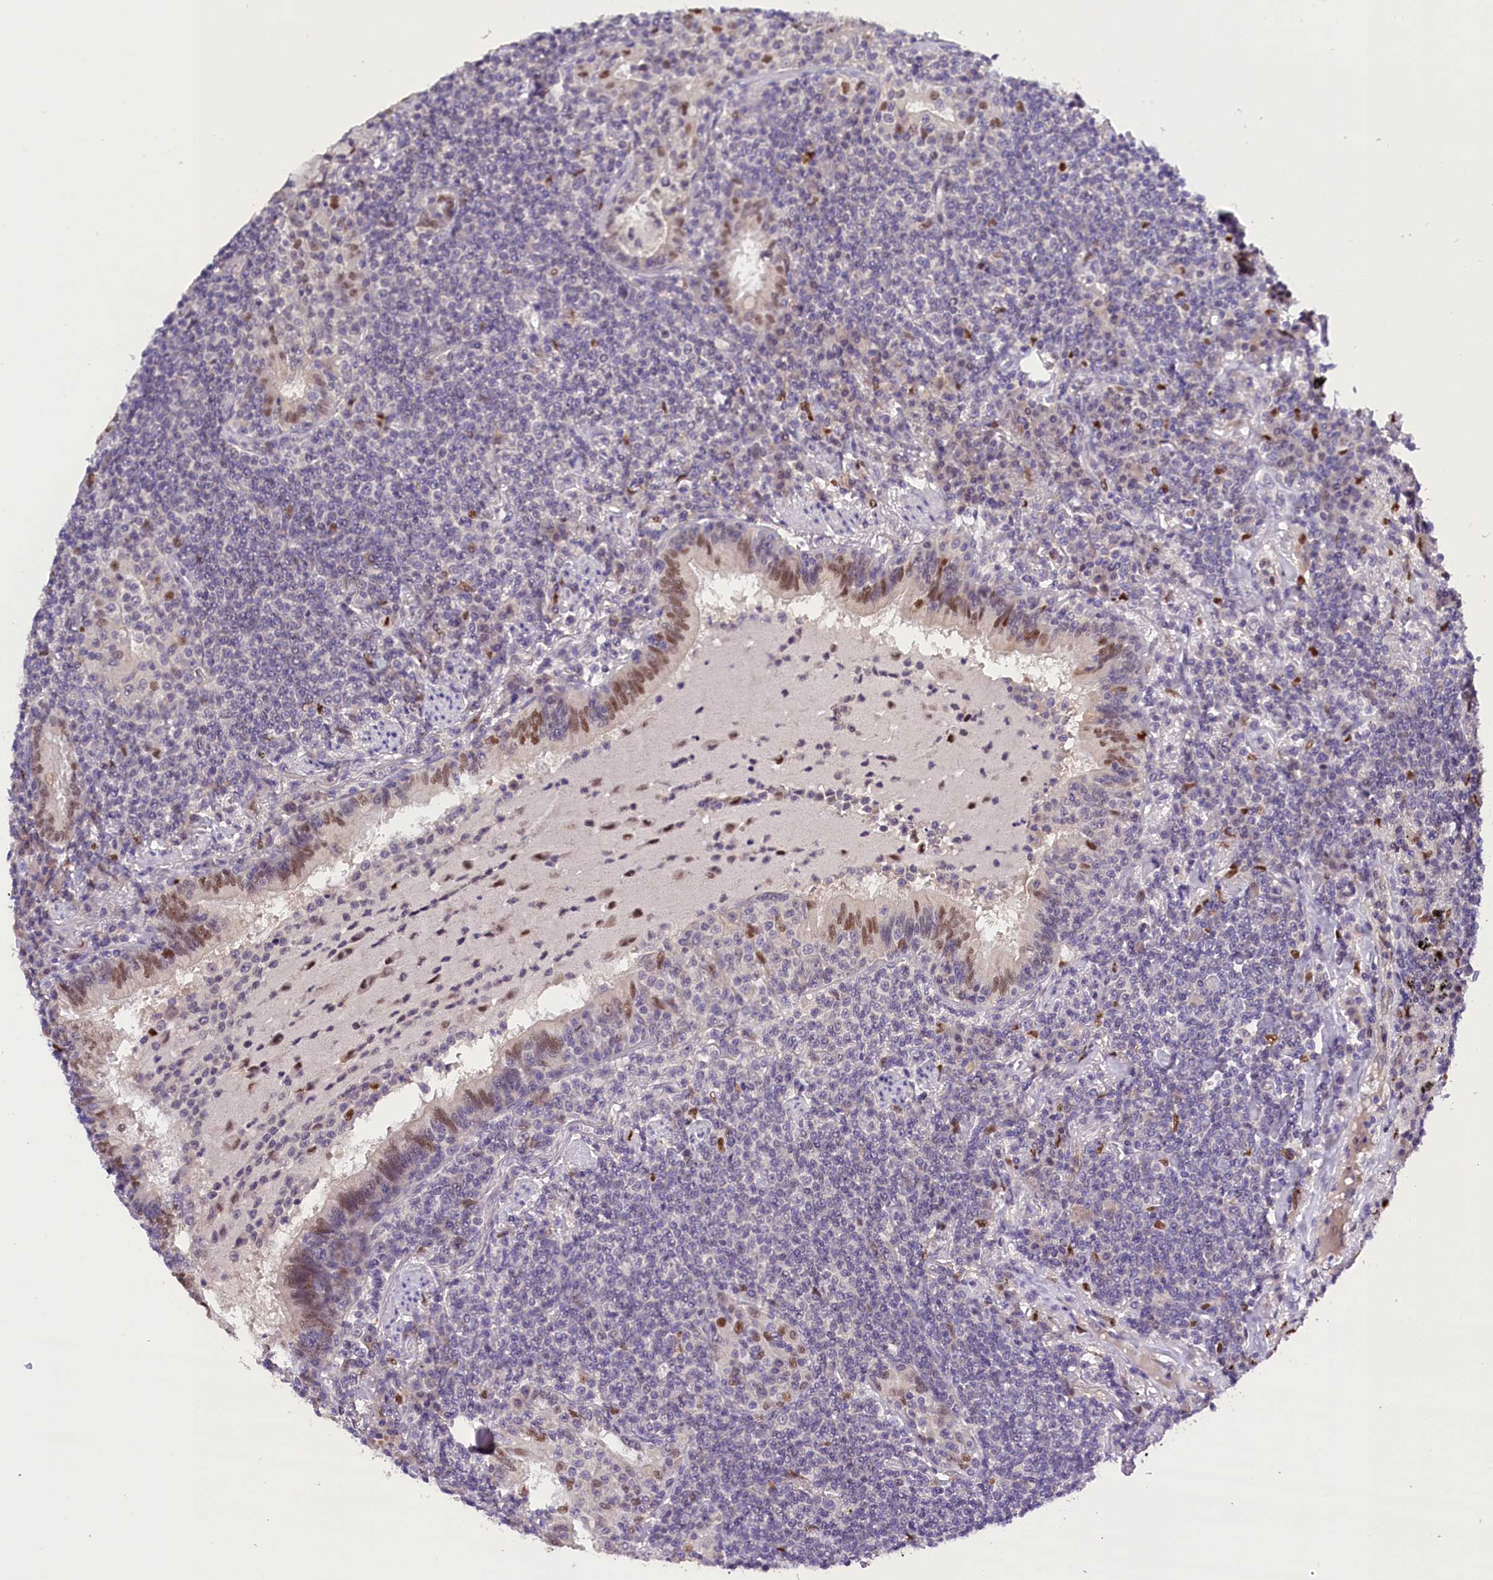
{"staining": {"intensity": "negative", "quantity": "none", "location": "none"}, "tissue": "lymphoma", "cell_type": "Tumor cells", "image_type": "cancer", "snomed": [{"axis": "morphology", "description": "Malignant lymphoma, non-Hodgkin's type, Low grade"}, {"axis": "topography", "description": "Lung"}], "caption": "Tumor cells show no significant protein expression in lymphoma.", "gene": "BTBD9", "patient": {"sex": "female", "age": 71}}